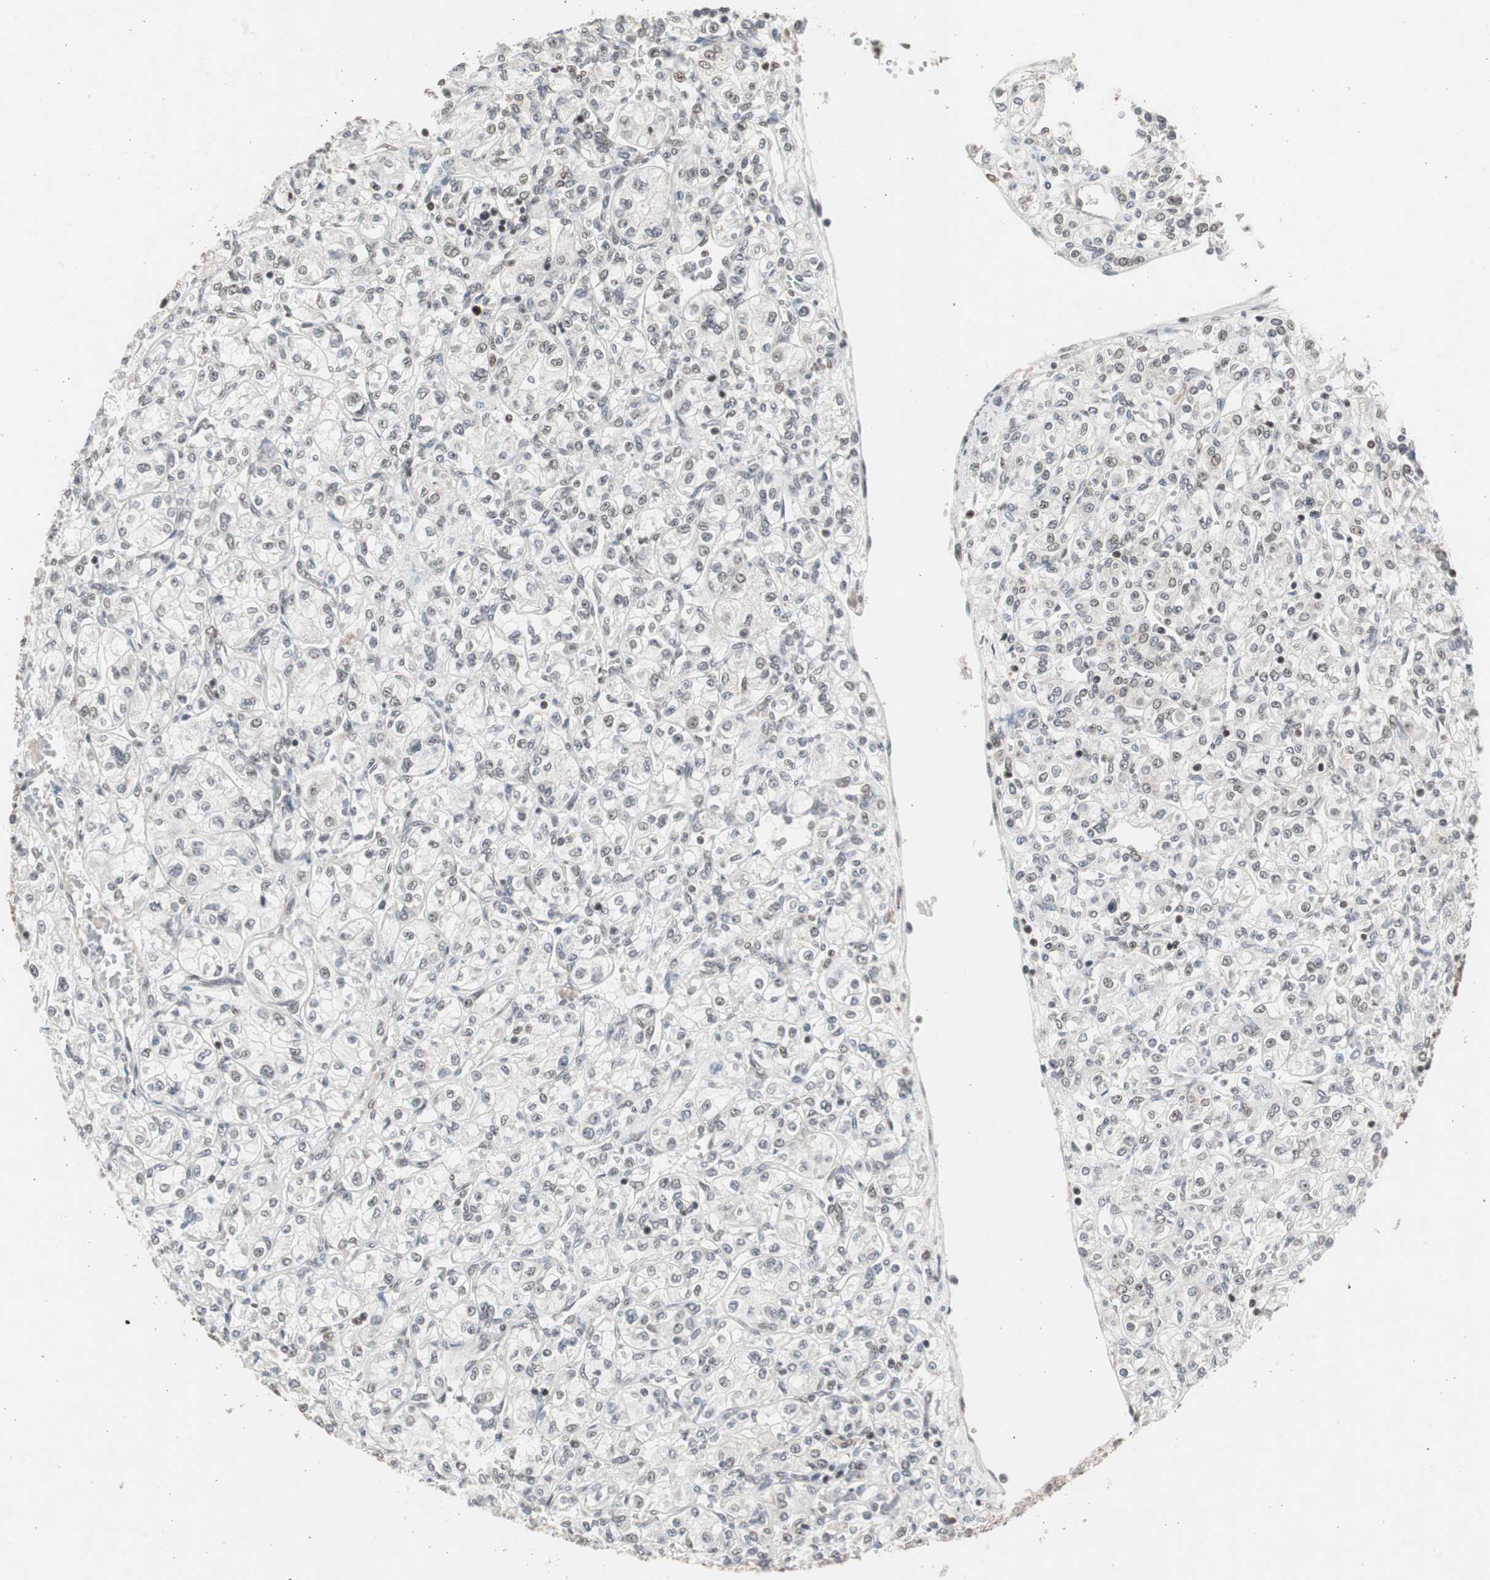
{"staining": {"intensity": "negative", "quantity": "none", "location": "none"}, "tissue": "renal cancer", "cell_type": "Tumor cells", "image_type": "cancer", "snomed": [{"axis": "morphology", "description": "Adenocarcinoma, NOS"}, {"axis": "topography", "description": "Kidney"}], "caption": "This image is of adenocarcinoma (renal) stained with immunohistochemistry (IHC) to label a protein in brown with the nuclei are counter-stained blue. There is no staining in tumor cells.", "gene": "RPA1", "patient": {"sex": "male", "age": 77}}